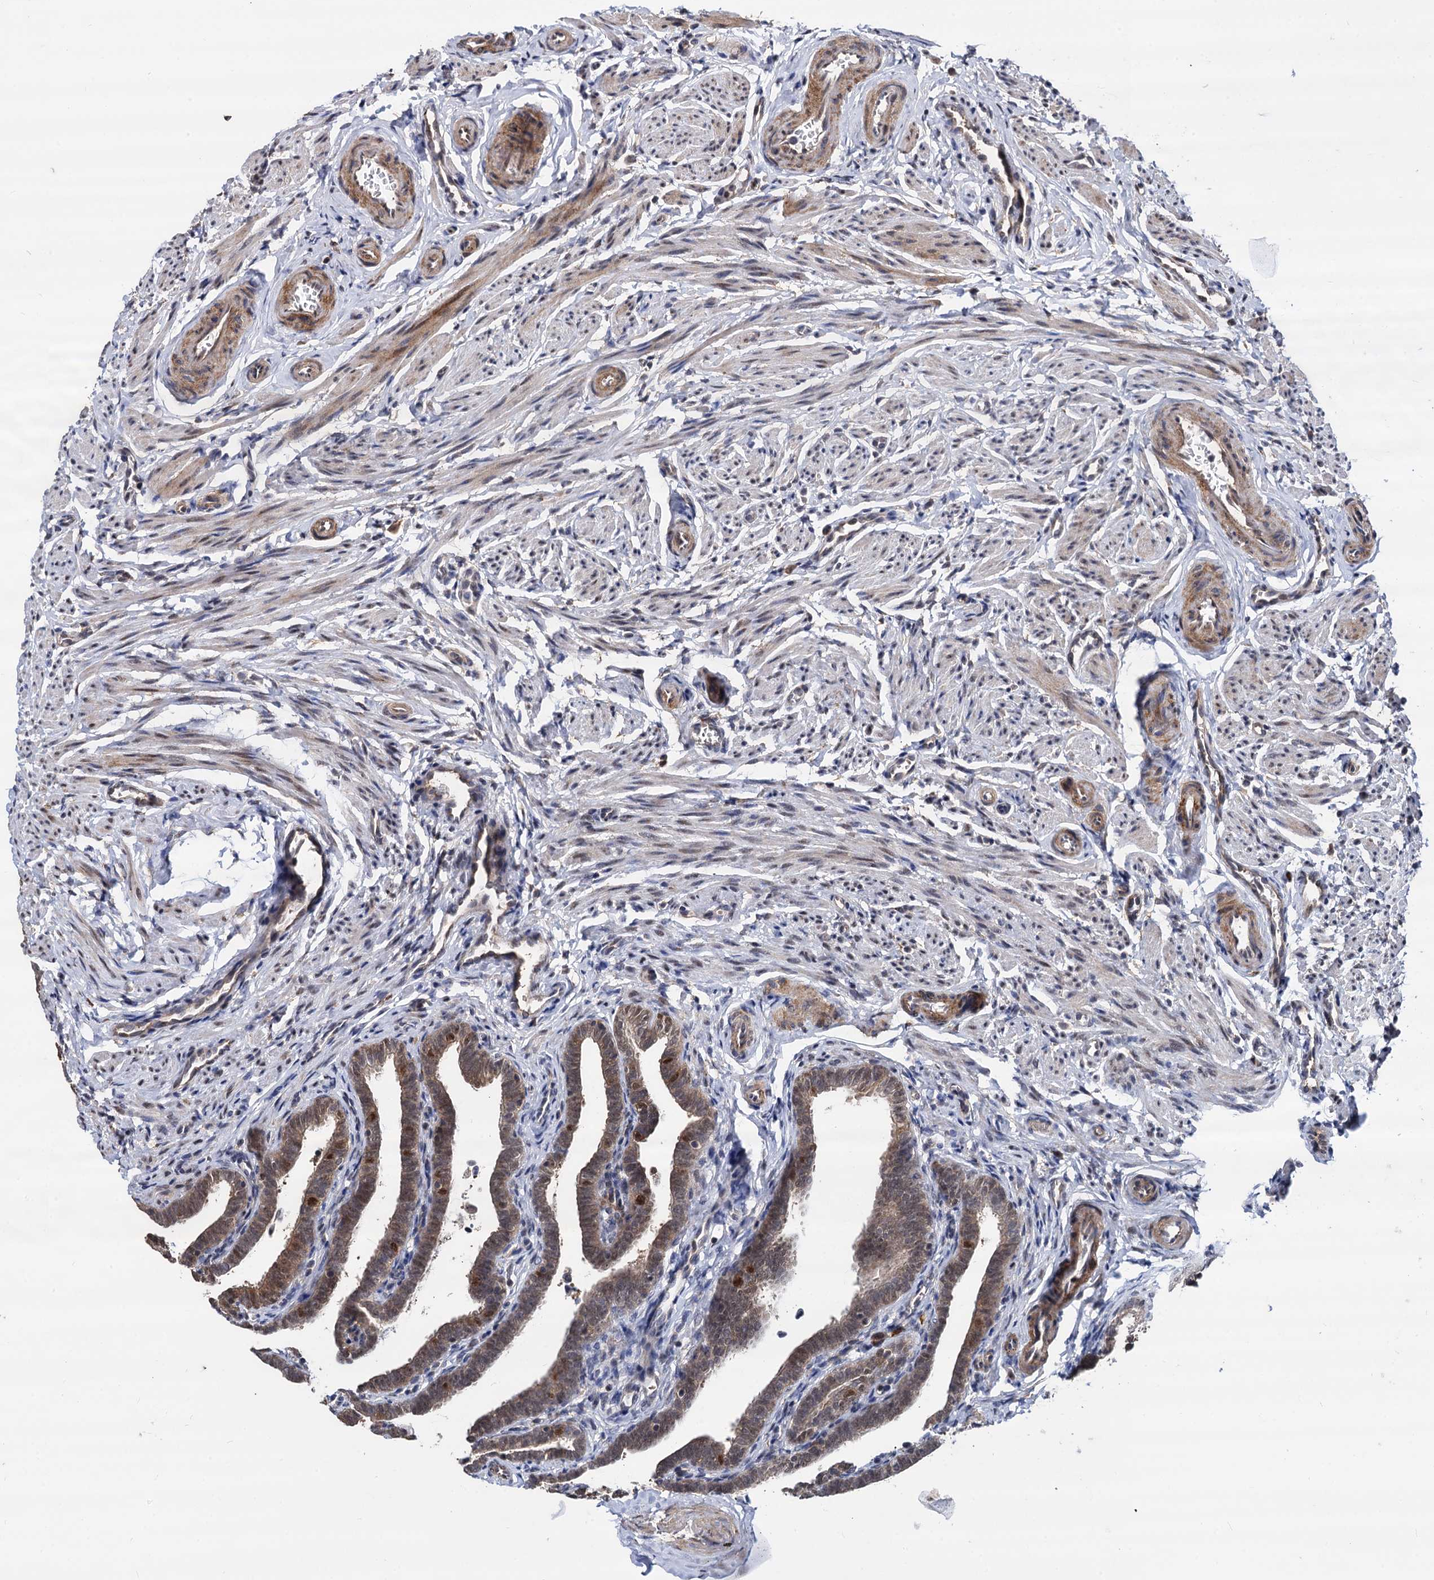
{"staining": {"intensity": "moderate", "quantity": ">75%", "location": "cytoplasmic/membranous,nuclear"}, "tissue": "fallopian tube", "cell_type": "Glandular cells", "image_type": "normal", "snomed": [{"axis": "morphology", "description": "Normal tissue, NOS"}, {"axis": "topography", "description": "Fallopian tube"}], "caption": "Immunohistochemistry (IHC) (DAB (3,3'-diaminobenzidine)) staining of unremarkable fallopian tube displays moderate cytoplasmic/membranous,nuclear protein expression in approximately >75% of glandular cells.", "gene": "PSMD4", "patient": {"sex": "female", "age": 36}}